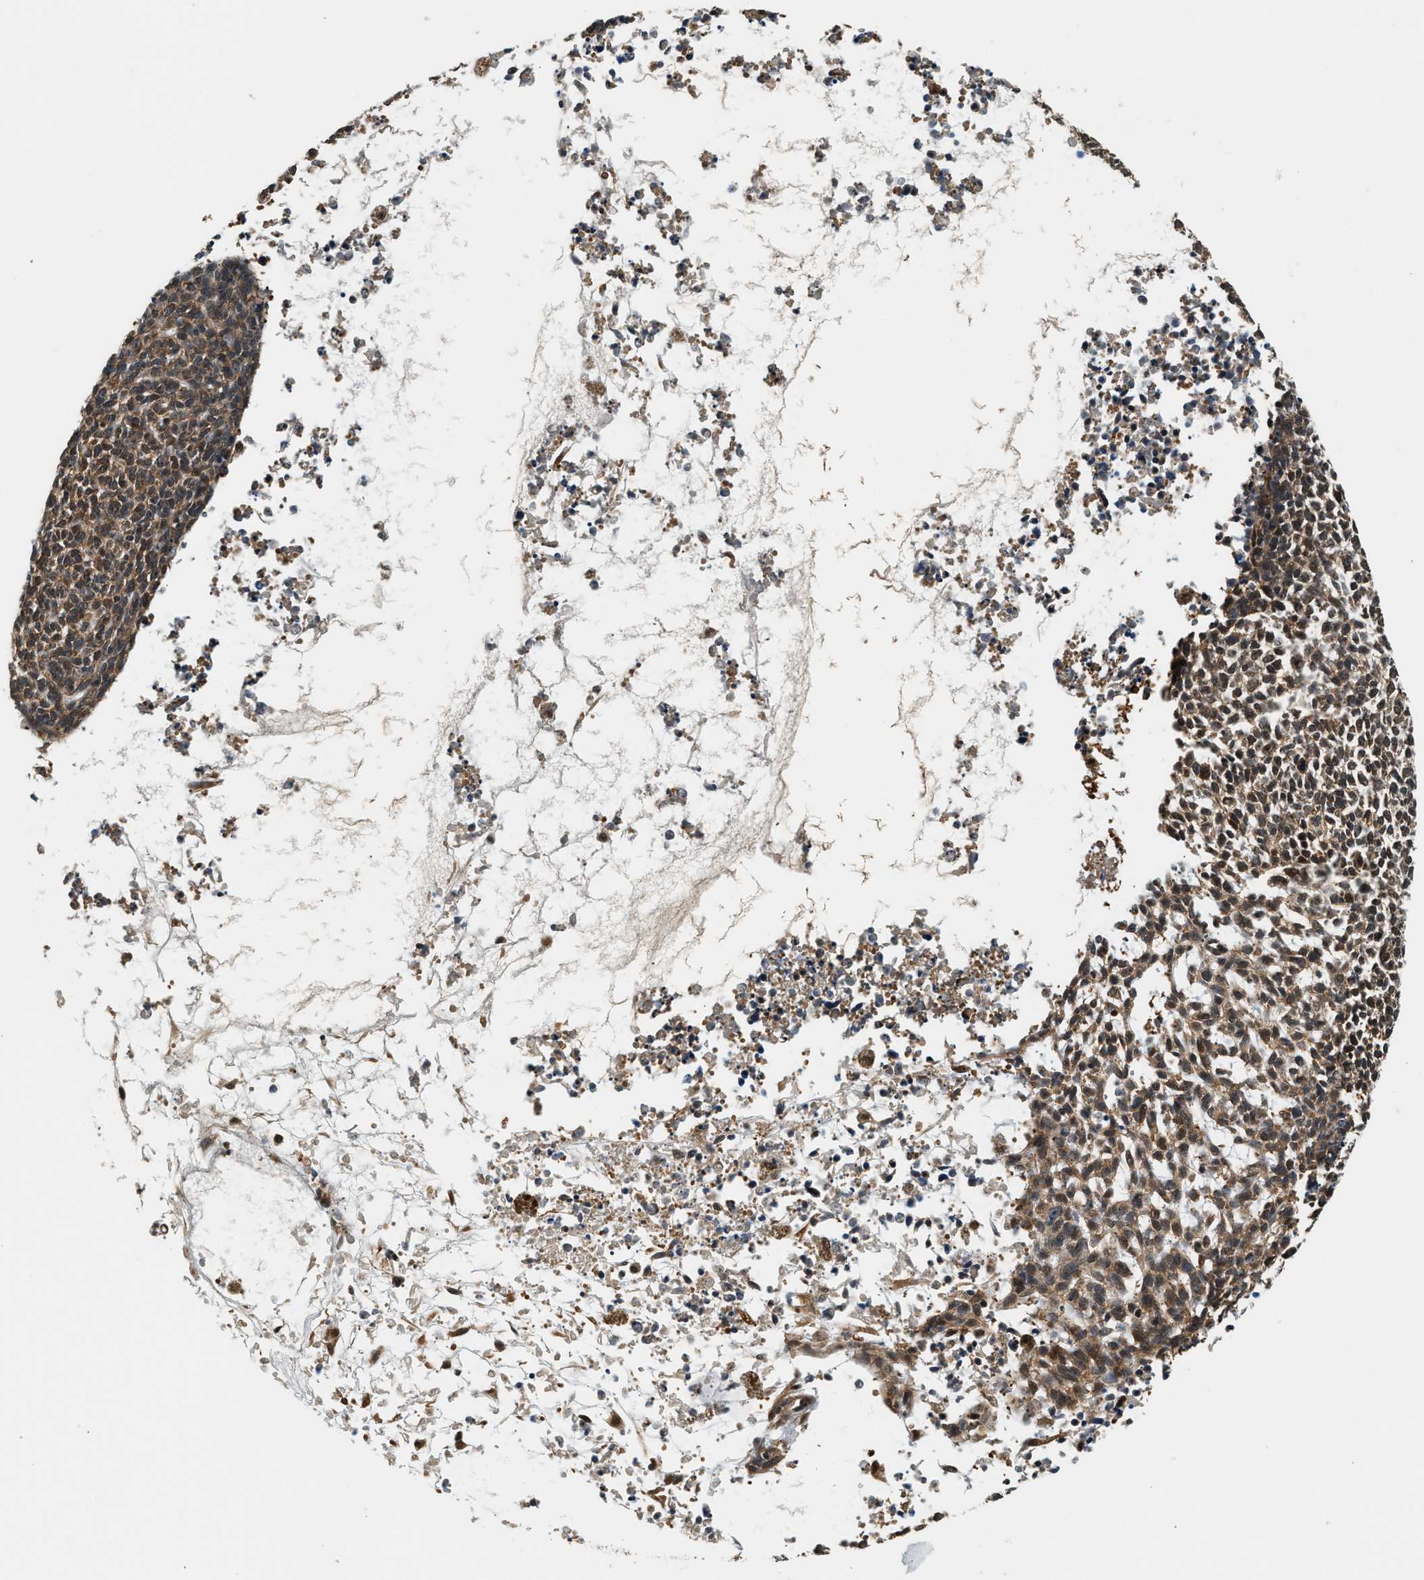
{"staining": {"intensity": "moderate", "quantity": ">75%", "location": "cytoplasmic/membranous,nuclear"}, "tissue": "skin cancer", "cell_type": "Tumor cells", "image_type": "cancer", "snomed": [{"axis": "morphology", "description": "Basal cell carcinoma"}, {"axis": "topography", "description": "Skin"}], "caption": "Immunohistochemical staining of basal cell carcinoma (skin) reveals medium levels of moderate cytoplasmic/membranous and nuclear expression in about >75% of tumor cells.", "gene": "PSMD3", "patient": {"sex": "female", "age": 84}}